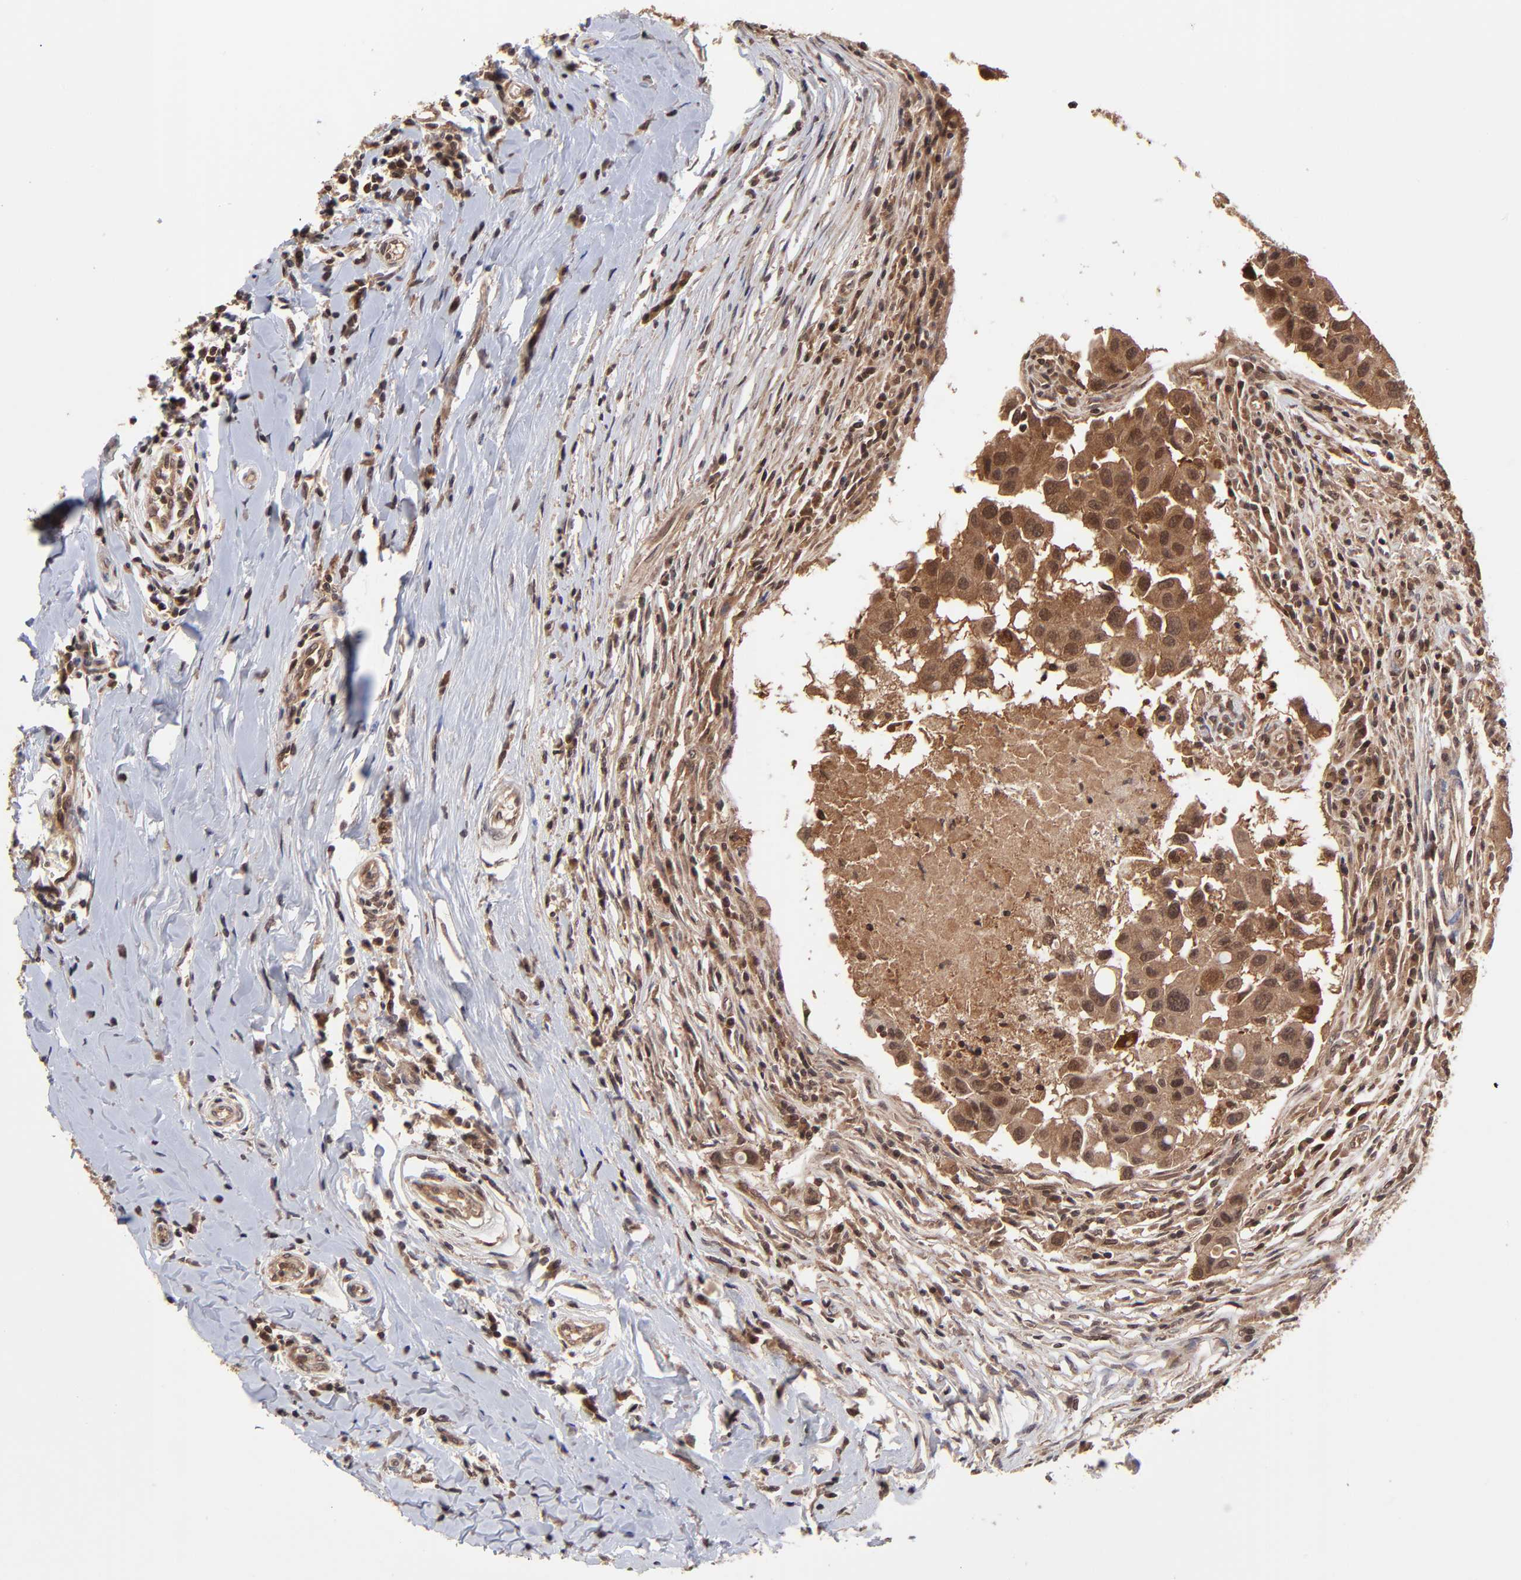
{"staining": {"intensity": "moderate", "quantity": ">75%", "location": "cytoplasmic/membranous"}, "tissue": "breast cancer", "cell_type": "Tumor cells", "image_type": "cancer", "snomed": [{"axis": "morphology", "description": "Duct carcinoma"}, {"axis": "topography", "description": "Breast"}], "caption": "Moderate cytoplasmic/membranous protein expression is seen in approximately >75% of tumor cells in breast cancer (infiltrating ductal carcinoma).", "gene": "UBE2L6", "patient": {"sex": "female", "age": 27}}